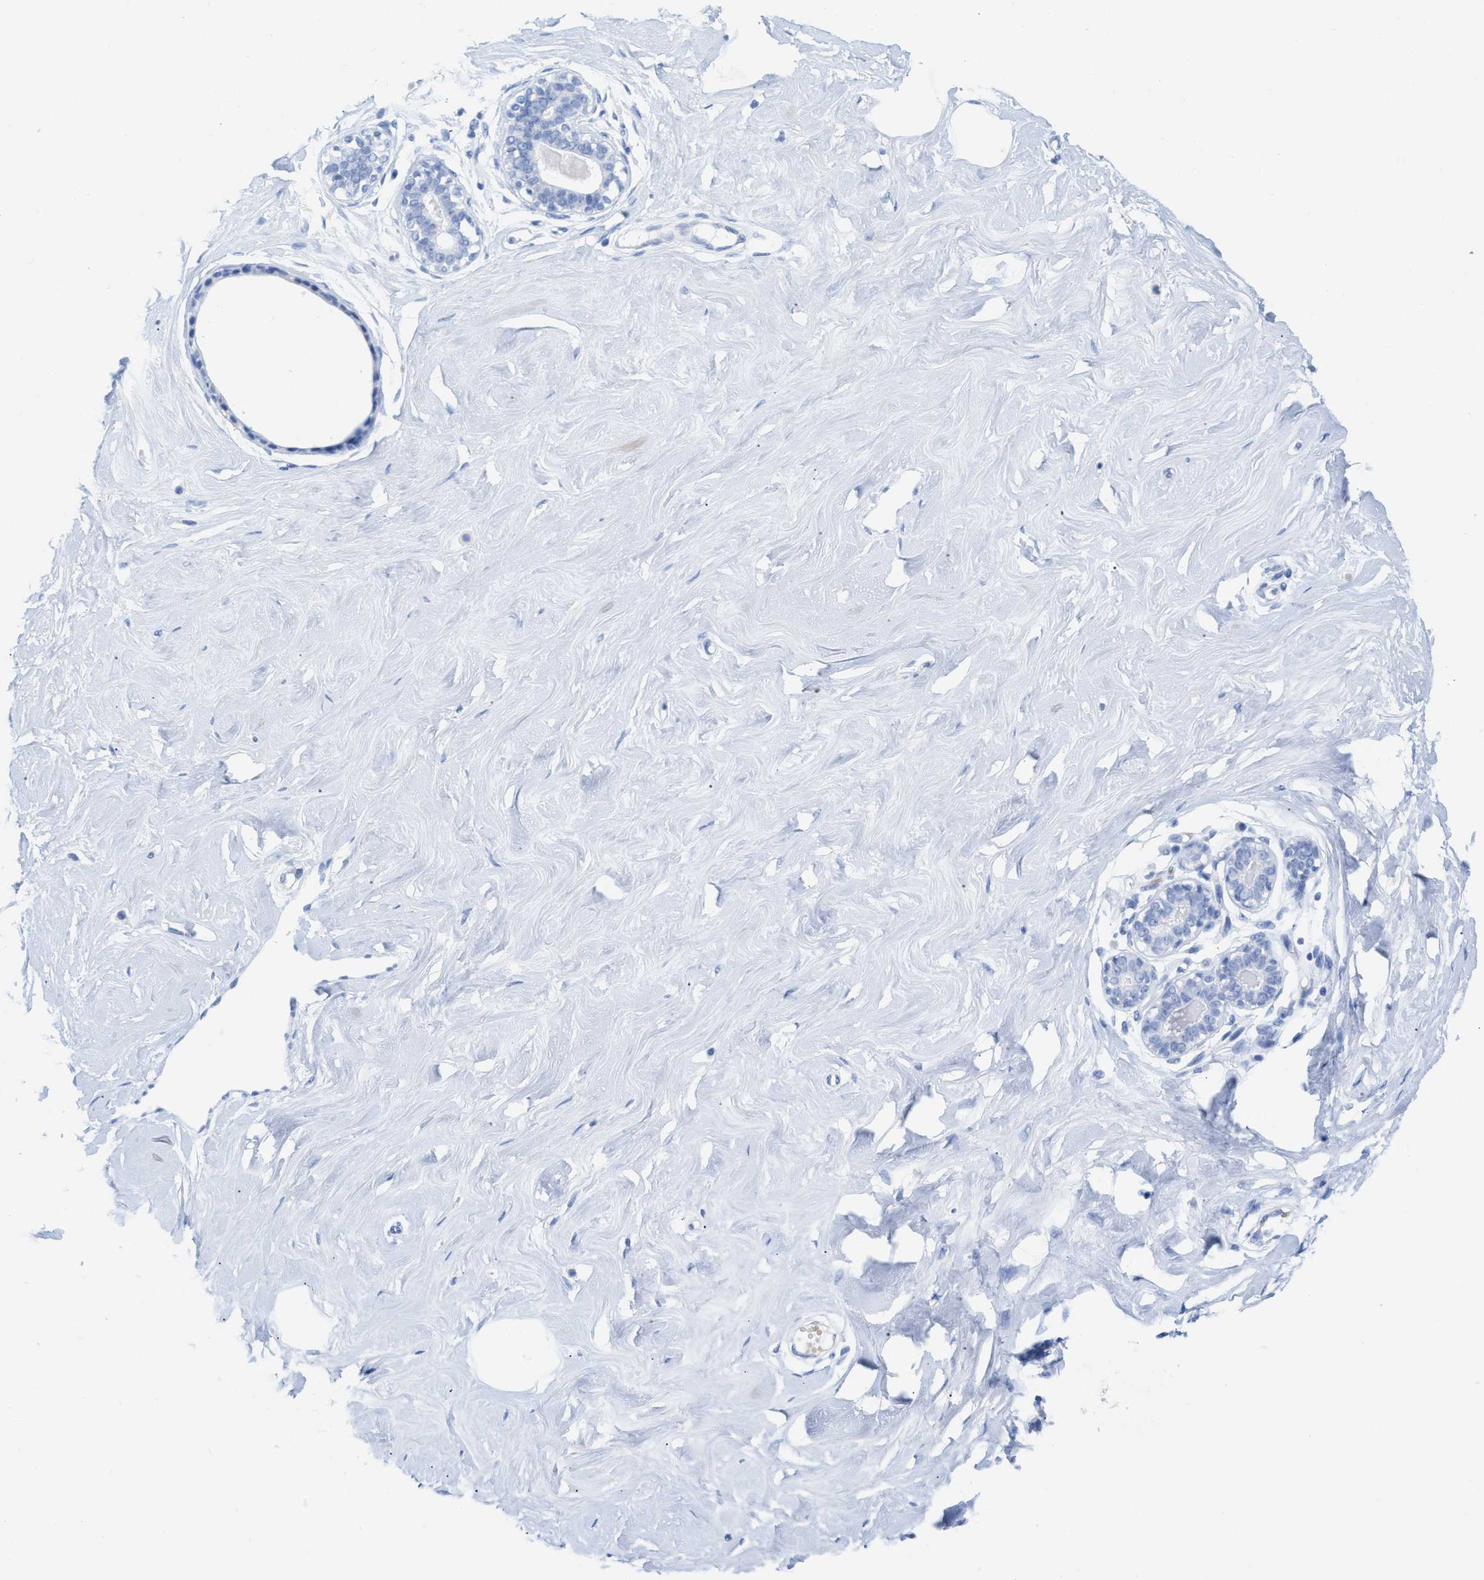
{"staining": {"intensity": "negative", "quantity": "none", "location": "none"}, "tissue": "breast", "cell_type": "Adipocytes", "image_type": "normal", "snomed": [{"axis": "morphology", "description": "Normal tissue, NOS"}, {"axis": "topography", "description": "Breast"}], "caption": "Immunohistochemistry photomicrograph of normal breast stained for a protein (brown), which shows no staining in adipocytes. (DAB immunohistochemistry, high magnification).", "gene": "ANKFN1", "patient": {"sex": "female", "age": 23}}